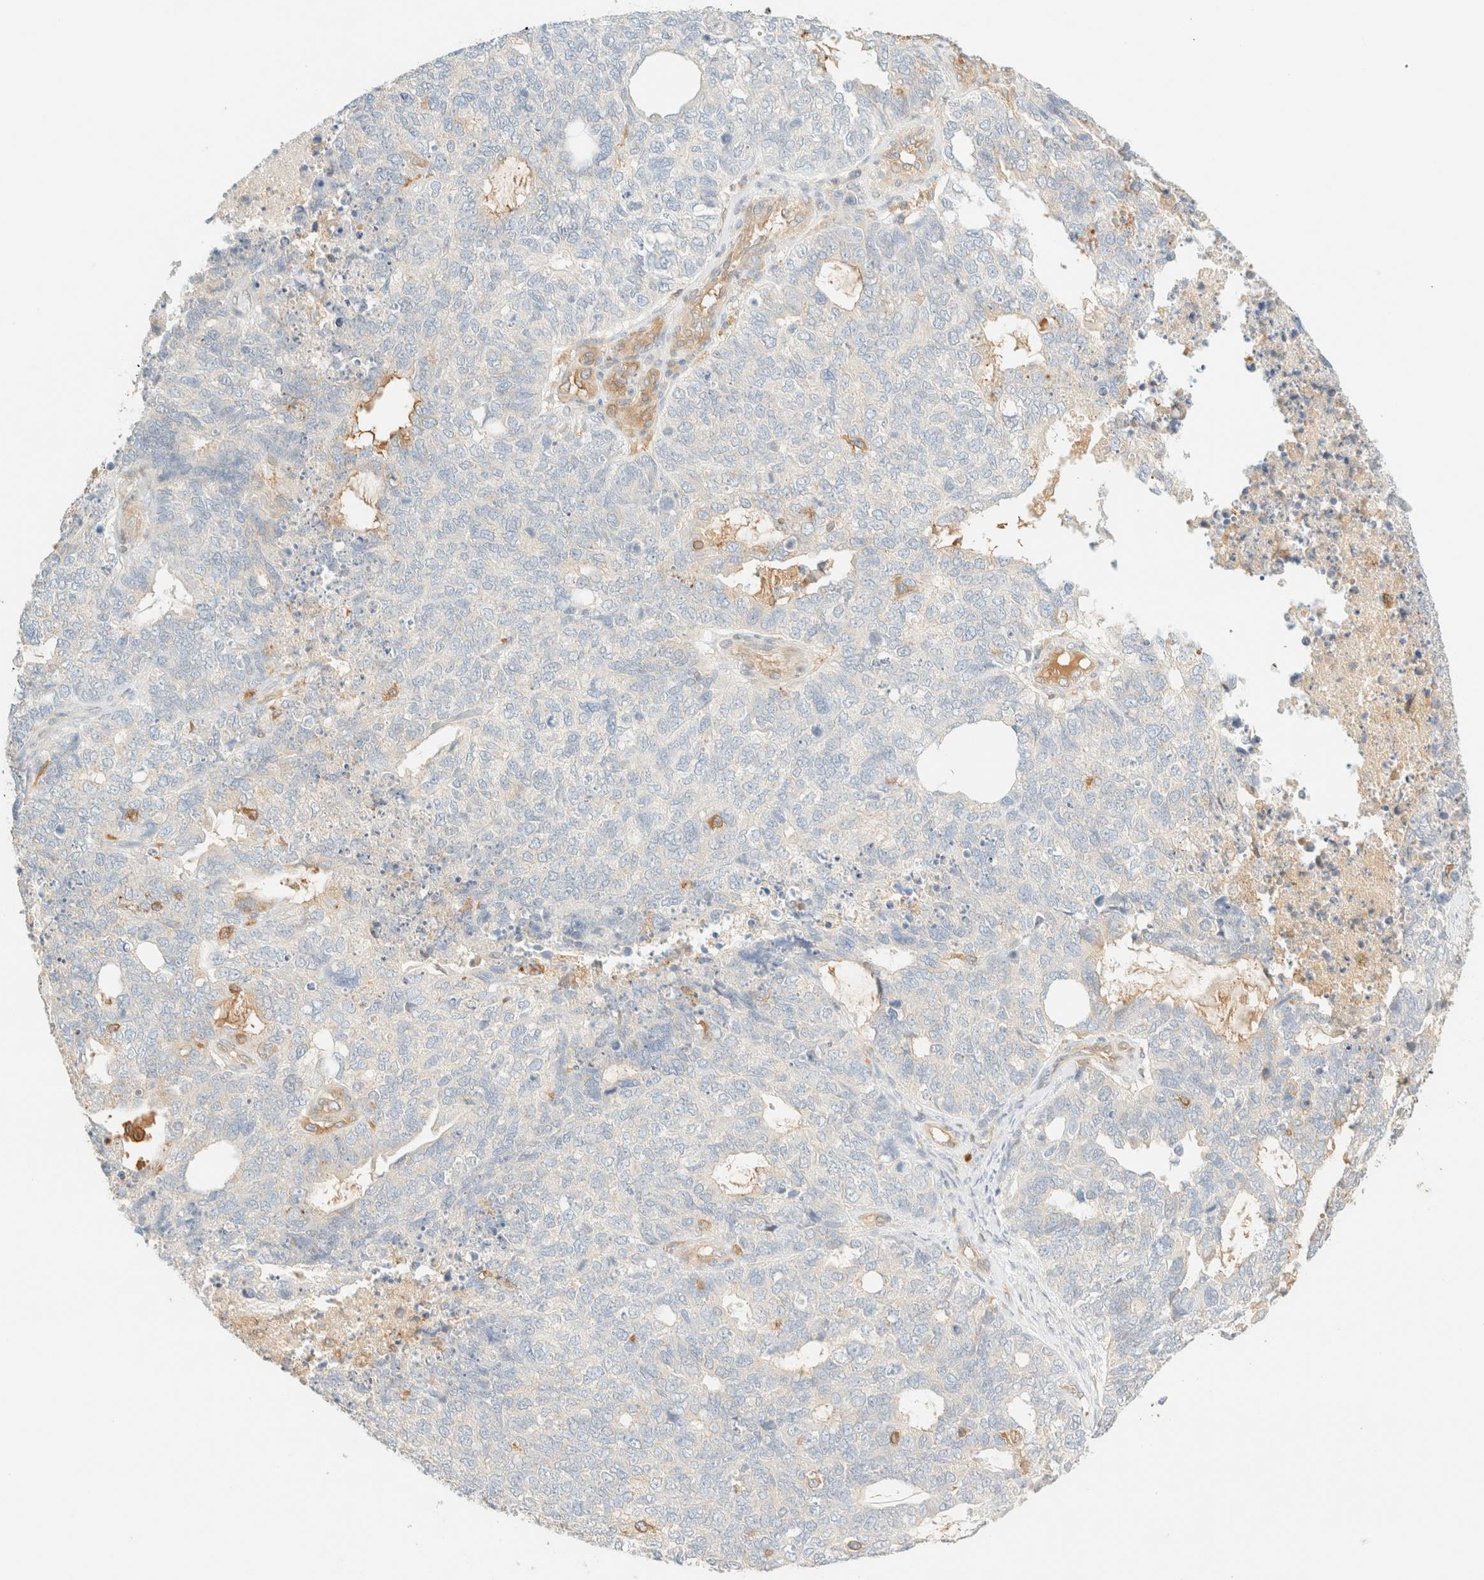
{"staining": {"intensity": "negative", "quantity": "none", "location": "none"}, "tissue": "cervical cancer", "cell_type": "Tumor cells", "image_type": "cancer", "snomed": [{"axis": "morphology", "description": "Squamous cell carcinoma, NOS"}, {"axis": "topography", "description": "Cervix"}], "caption": "There is no significant expression in tumor cells of cervical cancer (squamous cell carcinoma).", "gene": "FHOD1", "patient": {"sex": "female", "age": 63}}